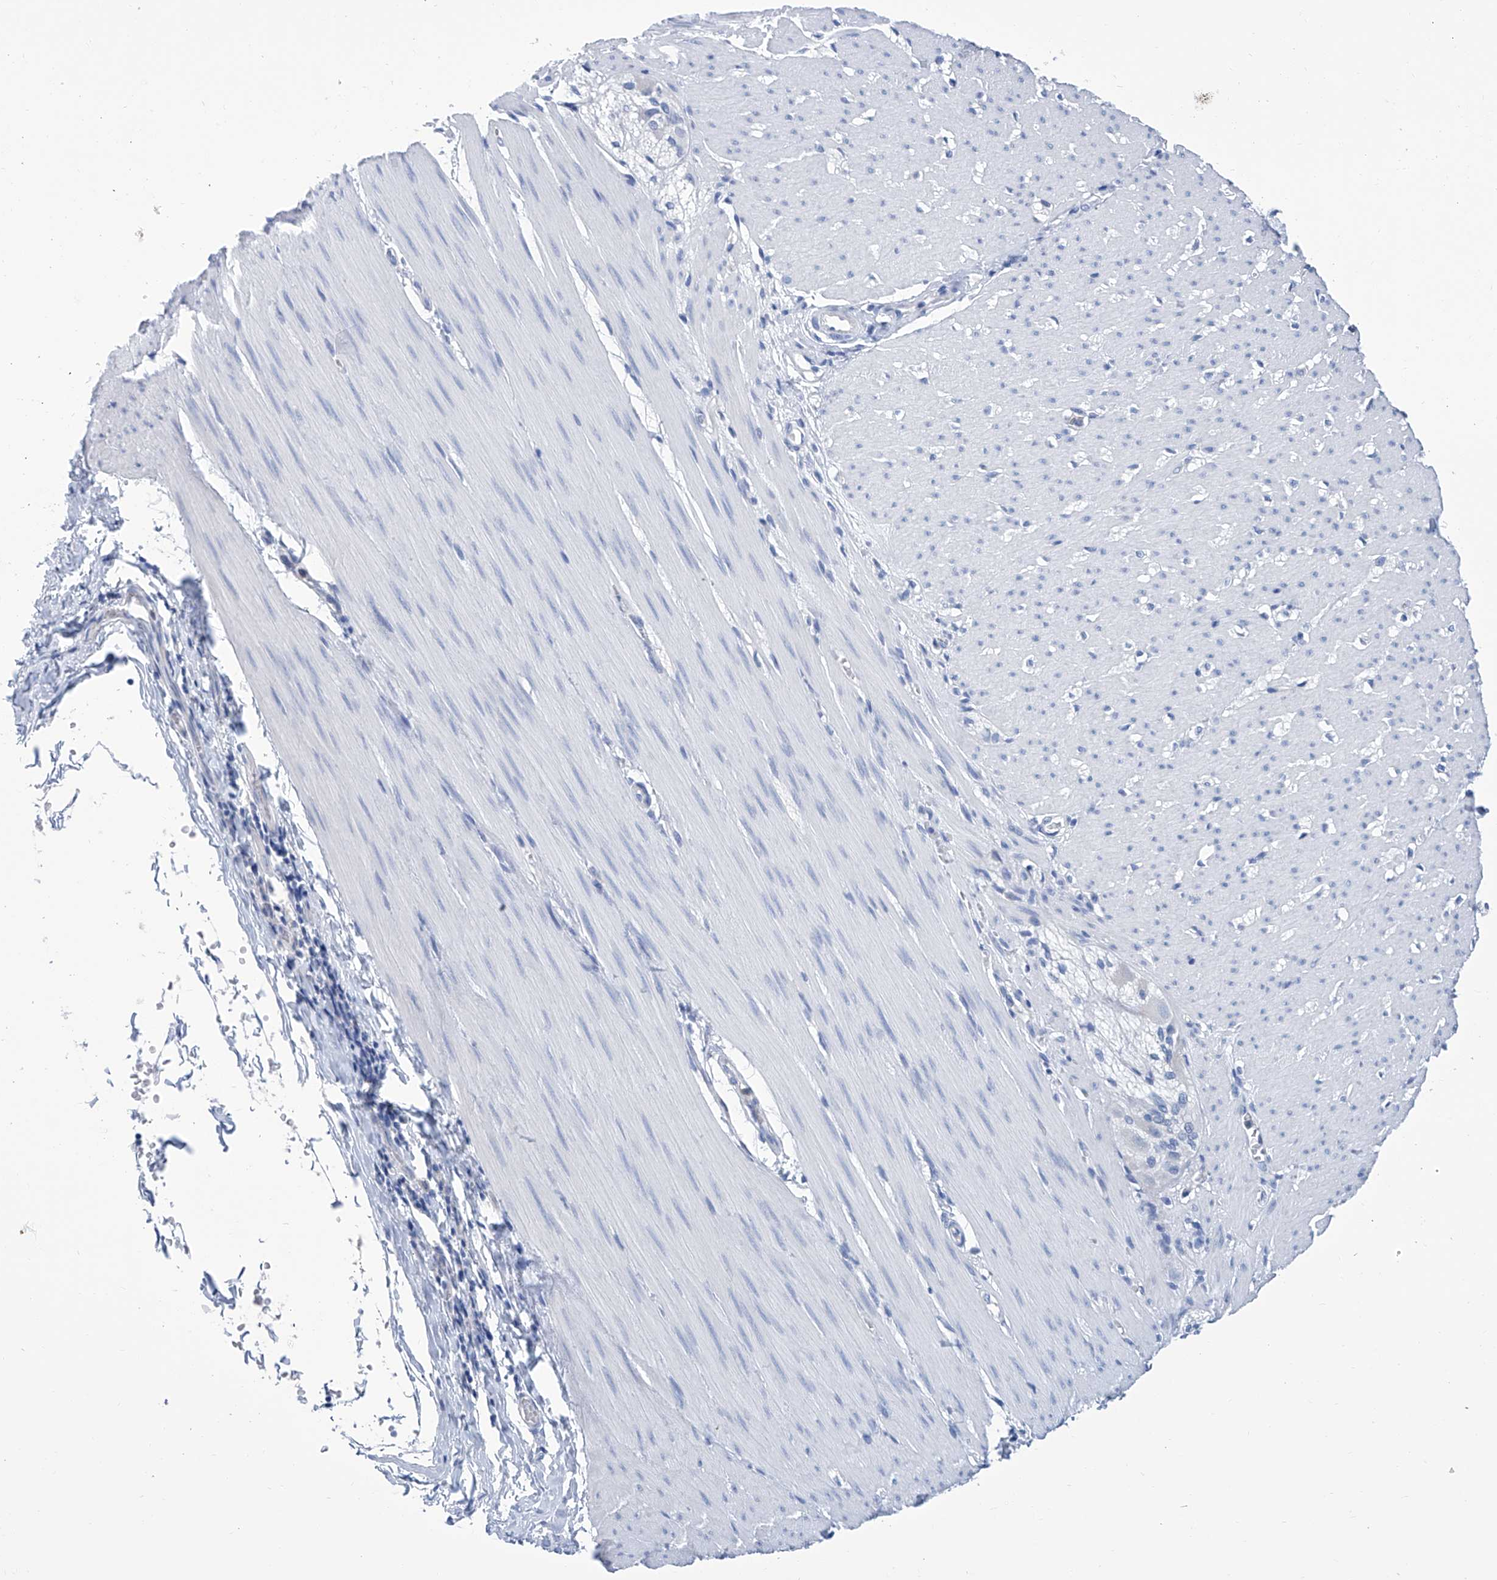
{"staining": {"intensity": "negative", "quantity": "none", "location": "none"}, "tissue": "smooth muscle", "cell_type": "Smooth muscle cells", "image_type": "normal", "snomed": [{"axis": "morphology", "description": "Normal tissue, NOS"}, {"axis": "morphology", "description": "Adenocarcinoma, NOS"}, {"axis": "topography", "description": "Colon"}, {"axis": "topography", "description": "Peripheral nerve tissue"}], "caption": "This is an IHC image of benign smooth muscle. There is no positivity in smooth muscle cells.", "gene": "IMPA2", "patient": {"sex": "male", "age": 14}}